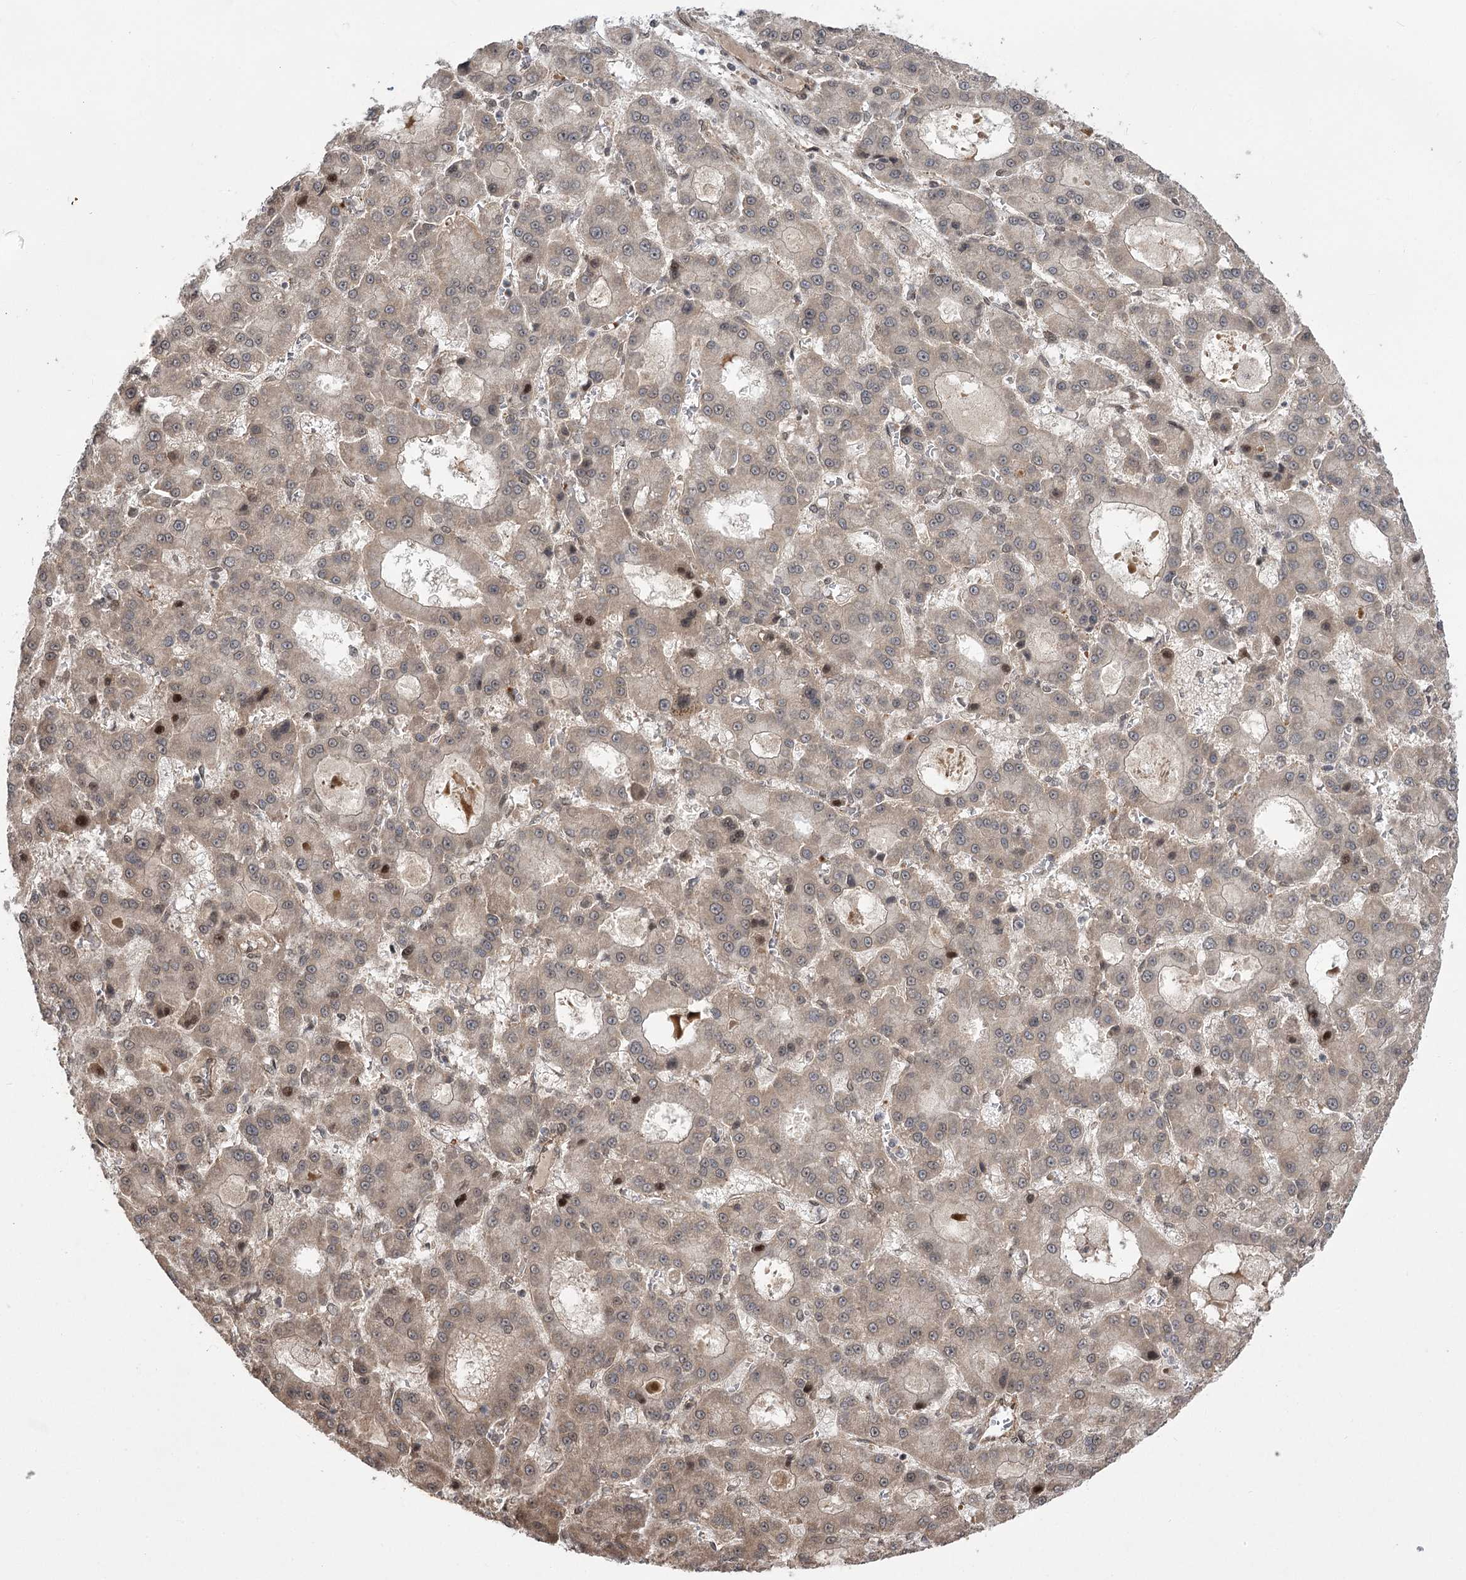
{"staining": {"intensity": "moderate", "quantity": "<25%", "location": "nuclear"}, "tissue": "liver cancer", "cell_type": "Tumor cells", "image_type": "cancer", "snomed": [{"axis": "morphology", "description": "Carcinoma, Hepatocellular, NOS"}, {"axis": "topography", "description": "Liver"}], "caption": "Immunohistochemical staining of human hepatocellular carcinoma (liver) shows moderate nuclear protein positivity in about <25% of tumor cells.", "gene": "TENM2", "patient": {"sex": "male", "age": 70}}